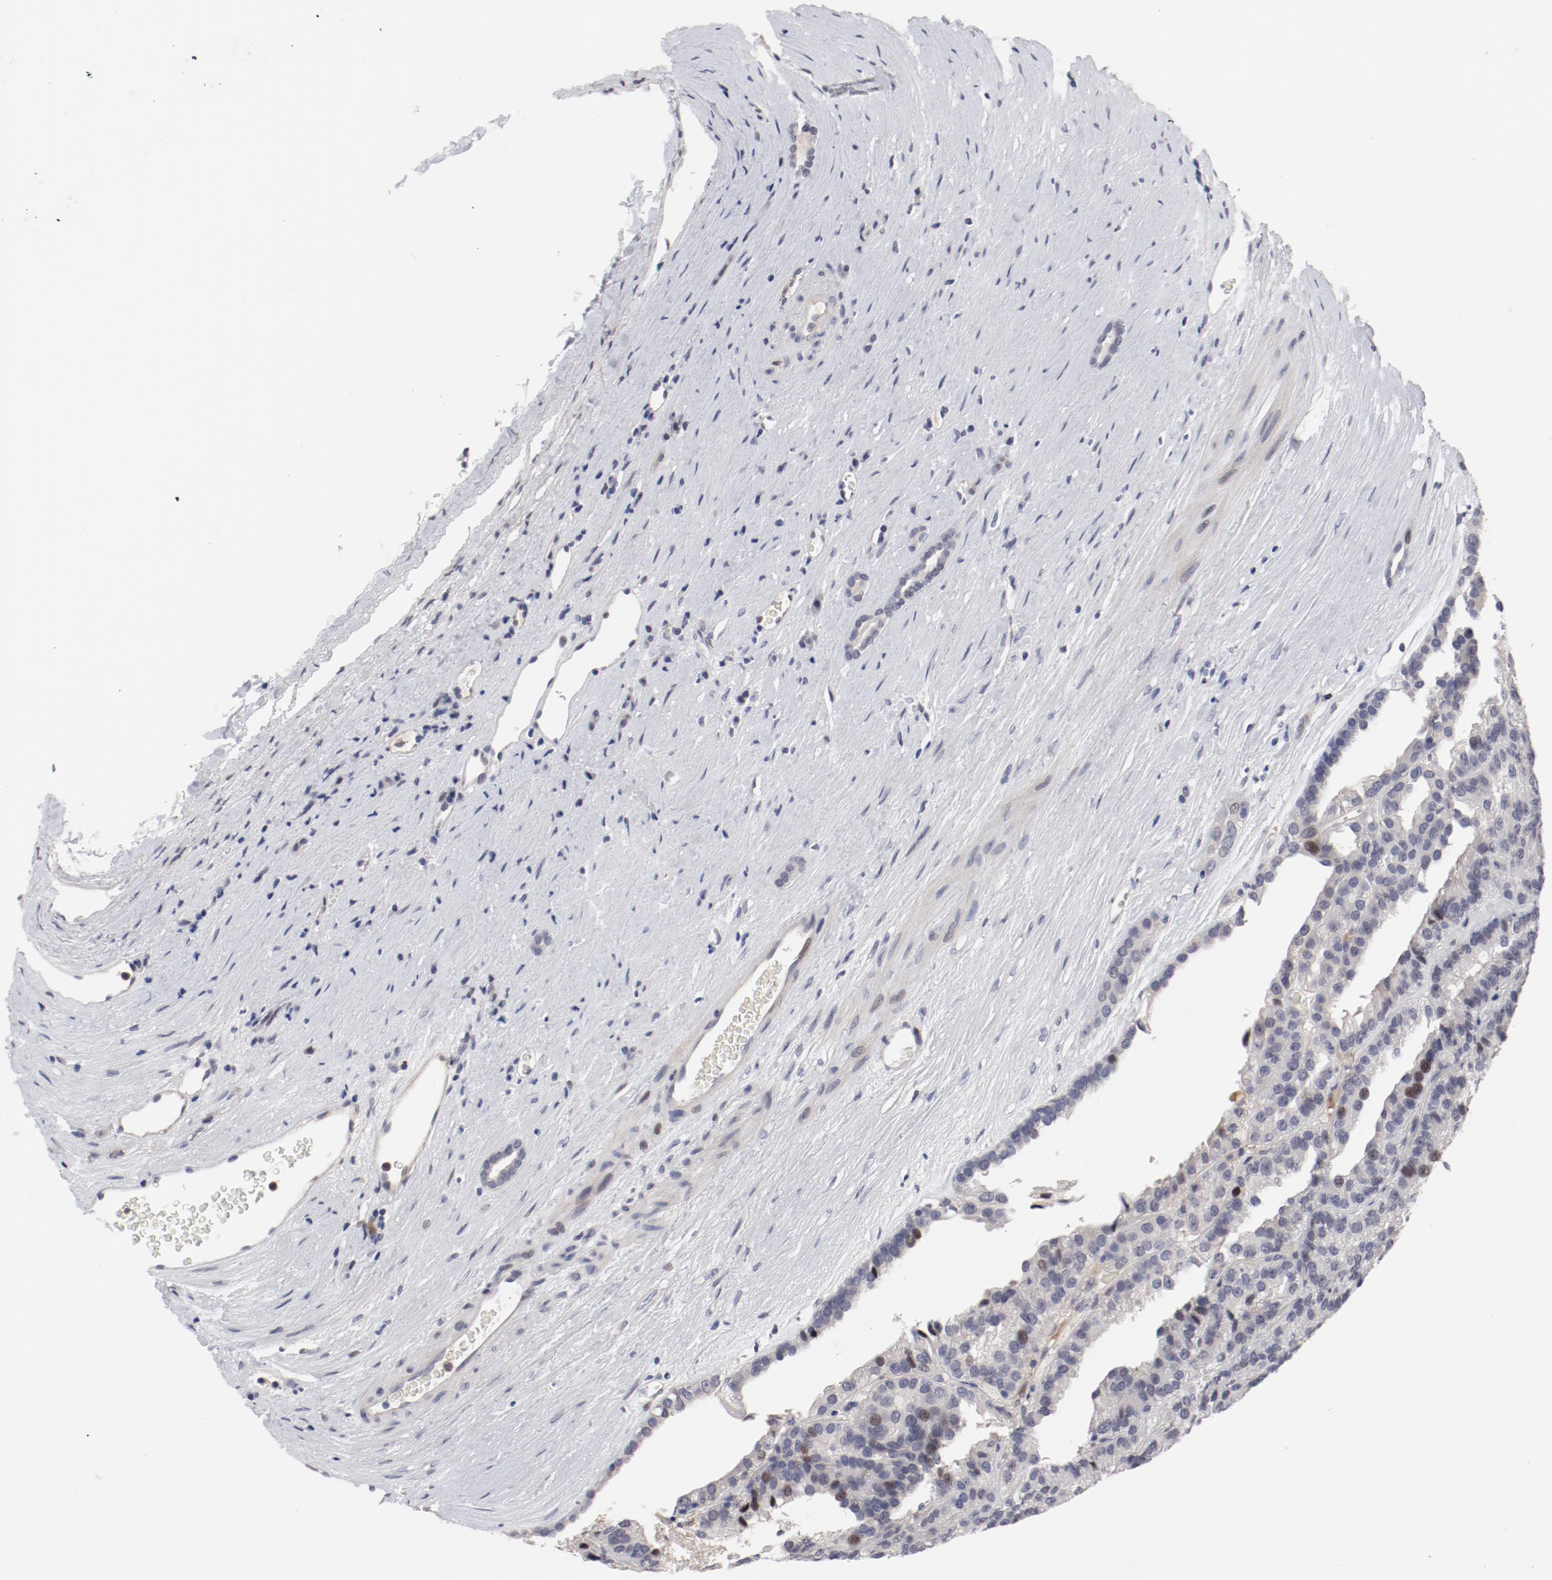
{"staining": {"intensity": "negative", "quantity": "none", "location": "none"}, "tissue": "renal cancer", "cell_type": "Tumor cells", "image_type": "cancer", "snomed": [{"axis": "morphology", "description": "Adenocarcinoma, NOS"}, {"axis": "topography", "description": "Kidney"}], "caption": "Immunohistochemistry (IHC) micrograph of neoplastic tissue: human renal cancer stained with DAB reveals no significant protein staining in tumor cells.", "gene": "FSCB", "patient": {"sex": "male", "age": 46}}